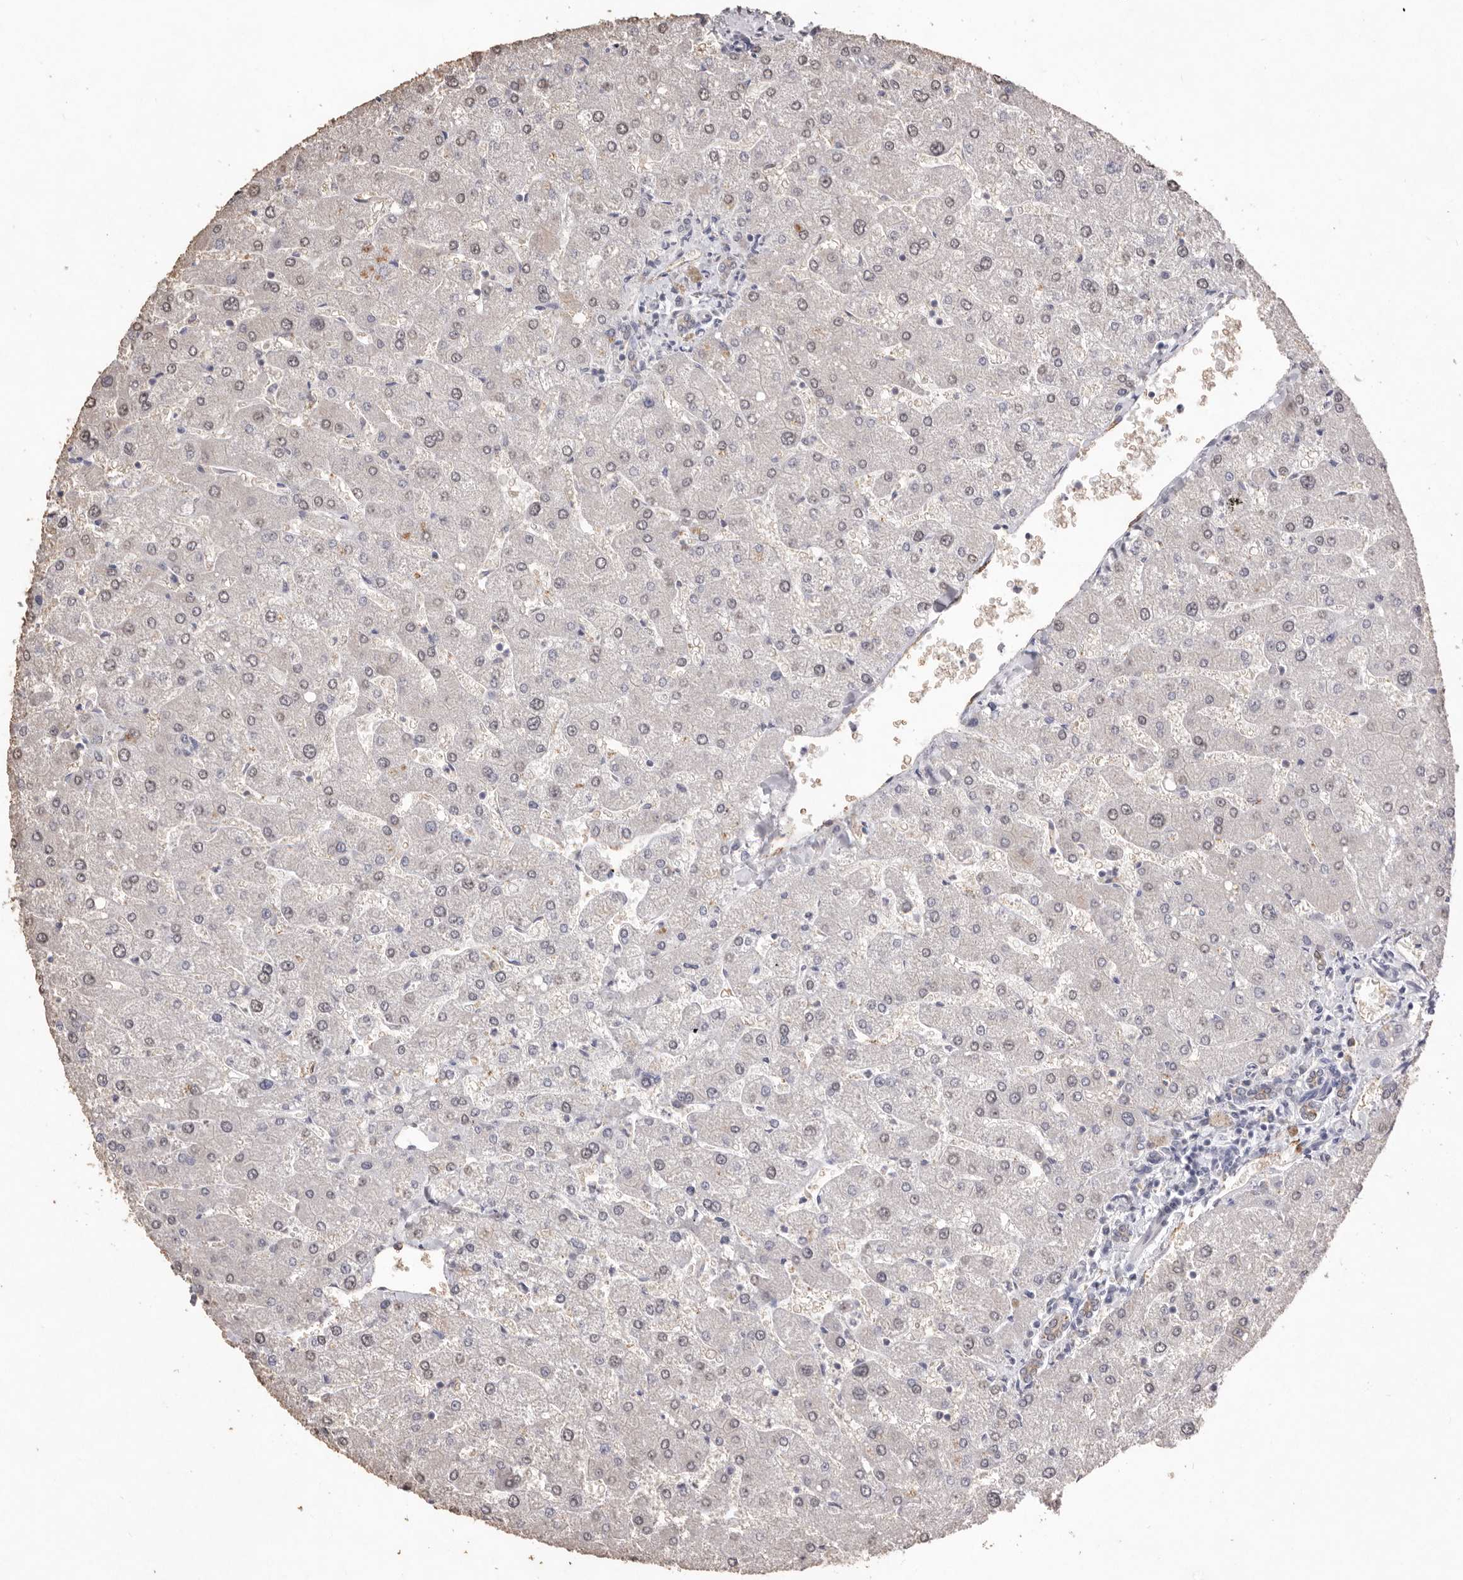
{"staining": {"intensity": "weak", "quantity": "25%-75%", "location": "cytoplasmic/membranous"}, "tissue": "liver", "cell_type": "Cholangiocytes", "image_type": "normal", "snomed": [{"axis": "morphology", "description": "Normal tissue, NOS"}, {"axis": "topography", "description": "Liver"}], "caption": "Immunohistochemical staining of unremarkable human liver shows weak cytoplasmic/membranous protein staining in about 25%-75% of cholangiocytes. Immunohistochemistry (ihc) stains the protein of interest in brown and the nuclei are stained blue.", "gene": "ZYG11B", "patient": {"sex": "male", "age": 55}}